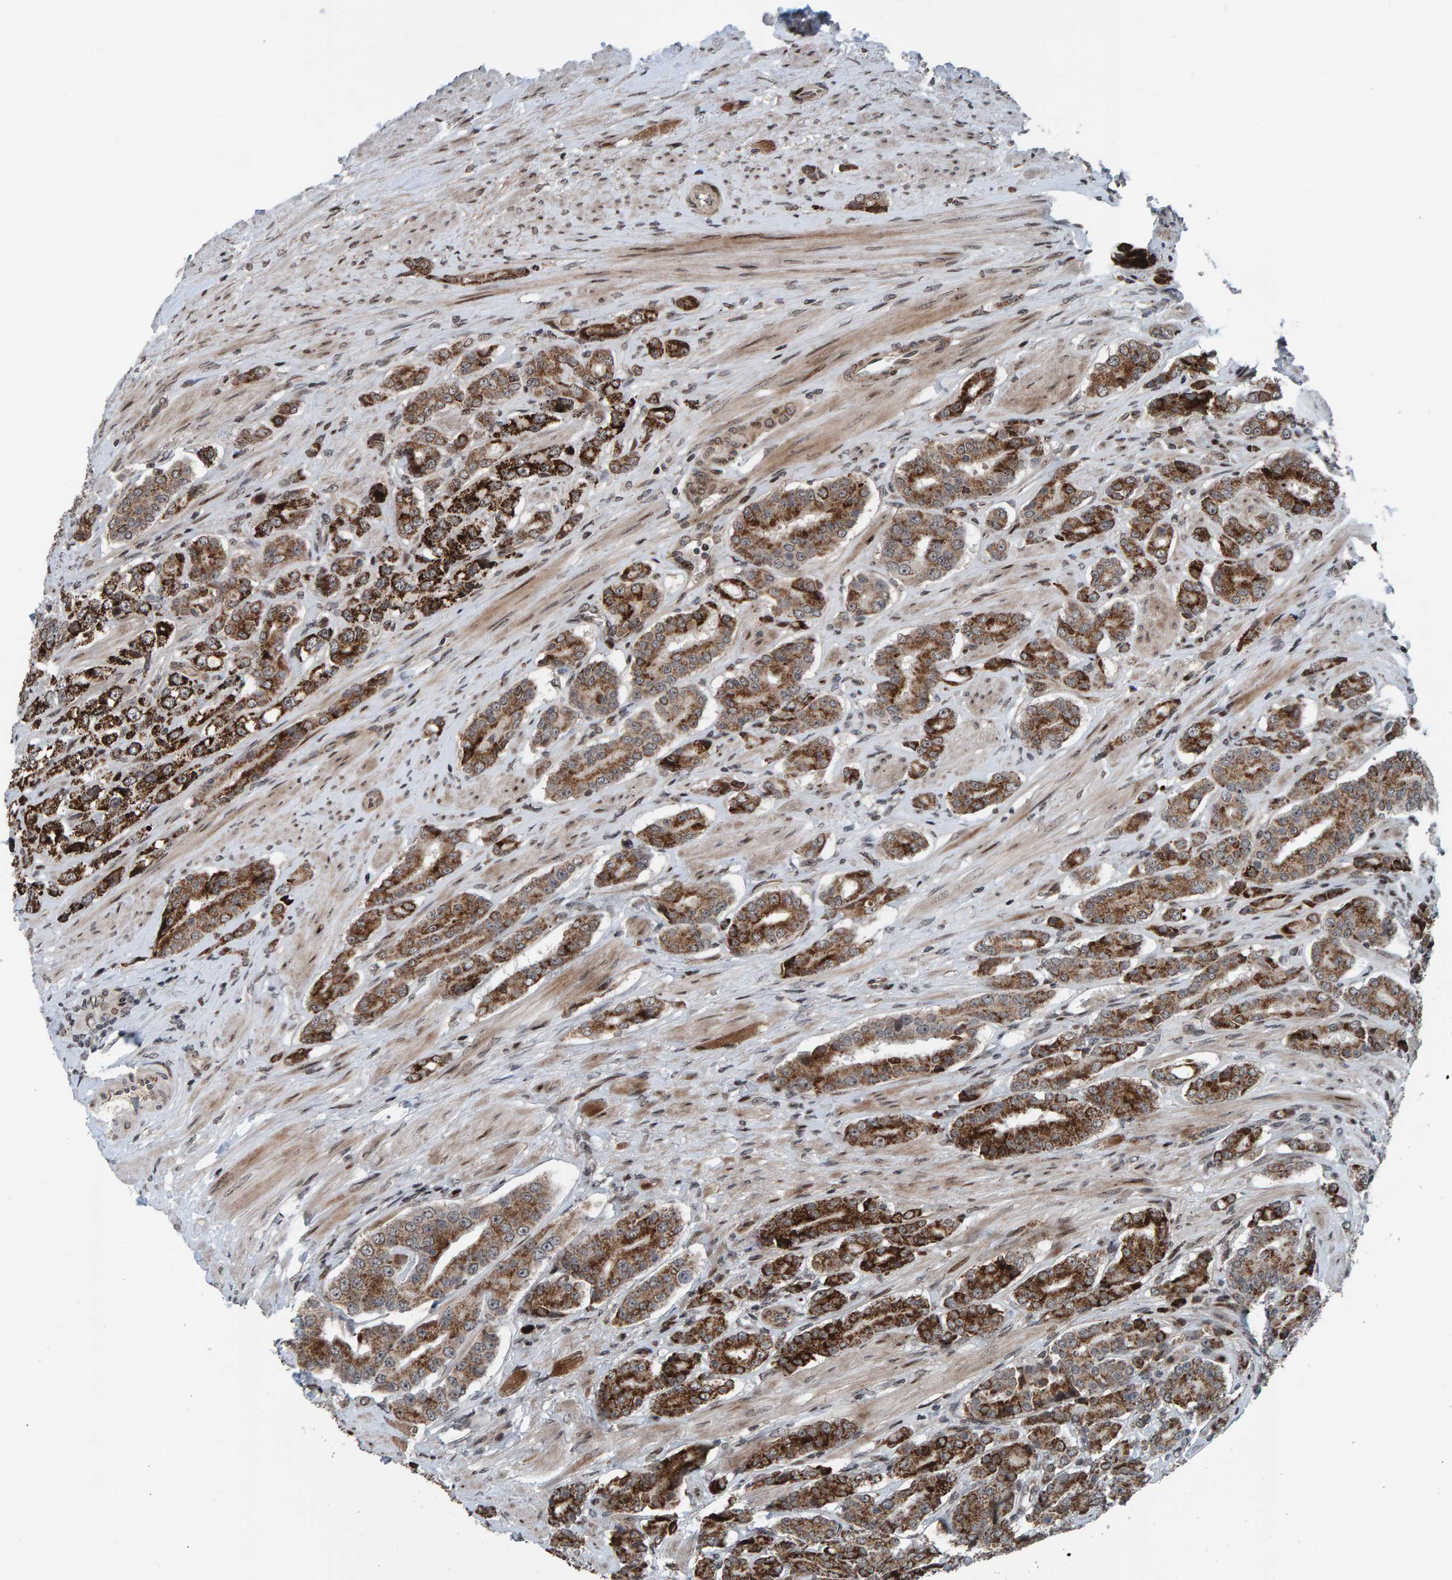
{"staining": {"intensity": "strong", "quantity": ">75%", "location": "cytoplasmic/membranous"}, "tissue": "prostate cancer", "cell_type": "Tumor cells", "image_type": "cancer", "snomed": [{"axis": "morphology", "description": "Adenocarcinoma, High grade"}, {"axis": "topography", "description": "Prostate"}], "caption": "Human prostate cancer (adenocarcinoma (high-grade)) stained with a brown dye reveals strong cytoplasmic/membranous positive staining in approximately >75% of tumor cells.", "gene": "ZNF366", "patient": {"sex": "male", "age": 71}}